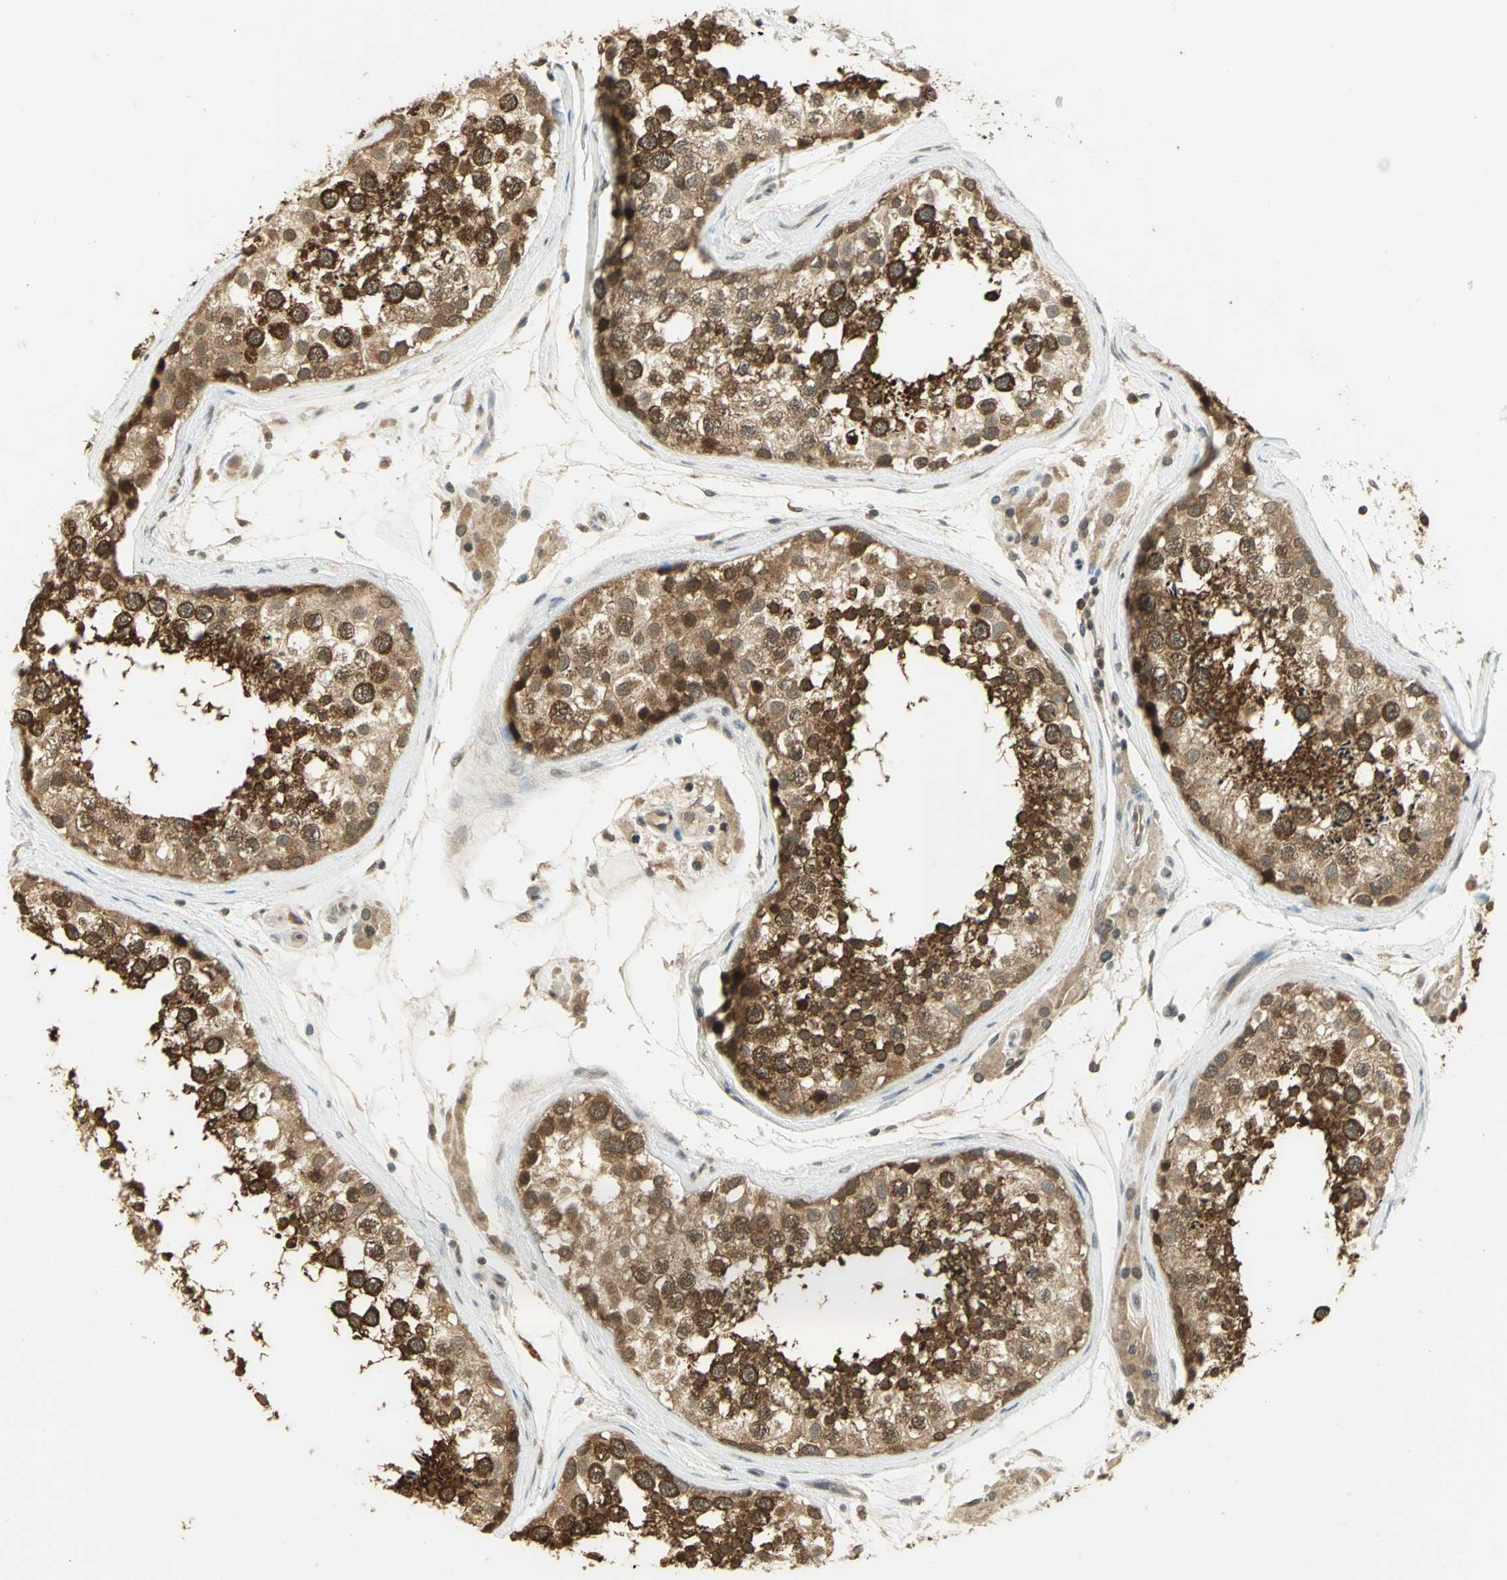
{"staining": {"intensity": "strong", "quantity": "25%-75%", "location": "cytoplasmic/membranous"}, "tissue": "testis", "cell_type": "Cells in seminiferous ducts", "image_type": "normal", "snomed": [{"axis": "morphology", "description": "Normal tissue, NOS"}, {"axis": "topography", "description": "Testis"}], "caption": "Normal testis was stained to show a protein in brown. There is high levels of strong cytoplasmic/membranous positivity in approximately 25%-75% of cells in seminiferous ducts. Using DAB (3,3'-diaminobenzidine) (brown) and hematoxylin (blue) stains, captured at high magnification using brightfield microscopy.", "gene": "CDC34", "patient": {"sex": "male", "age": 46}}